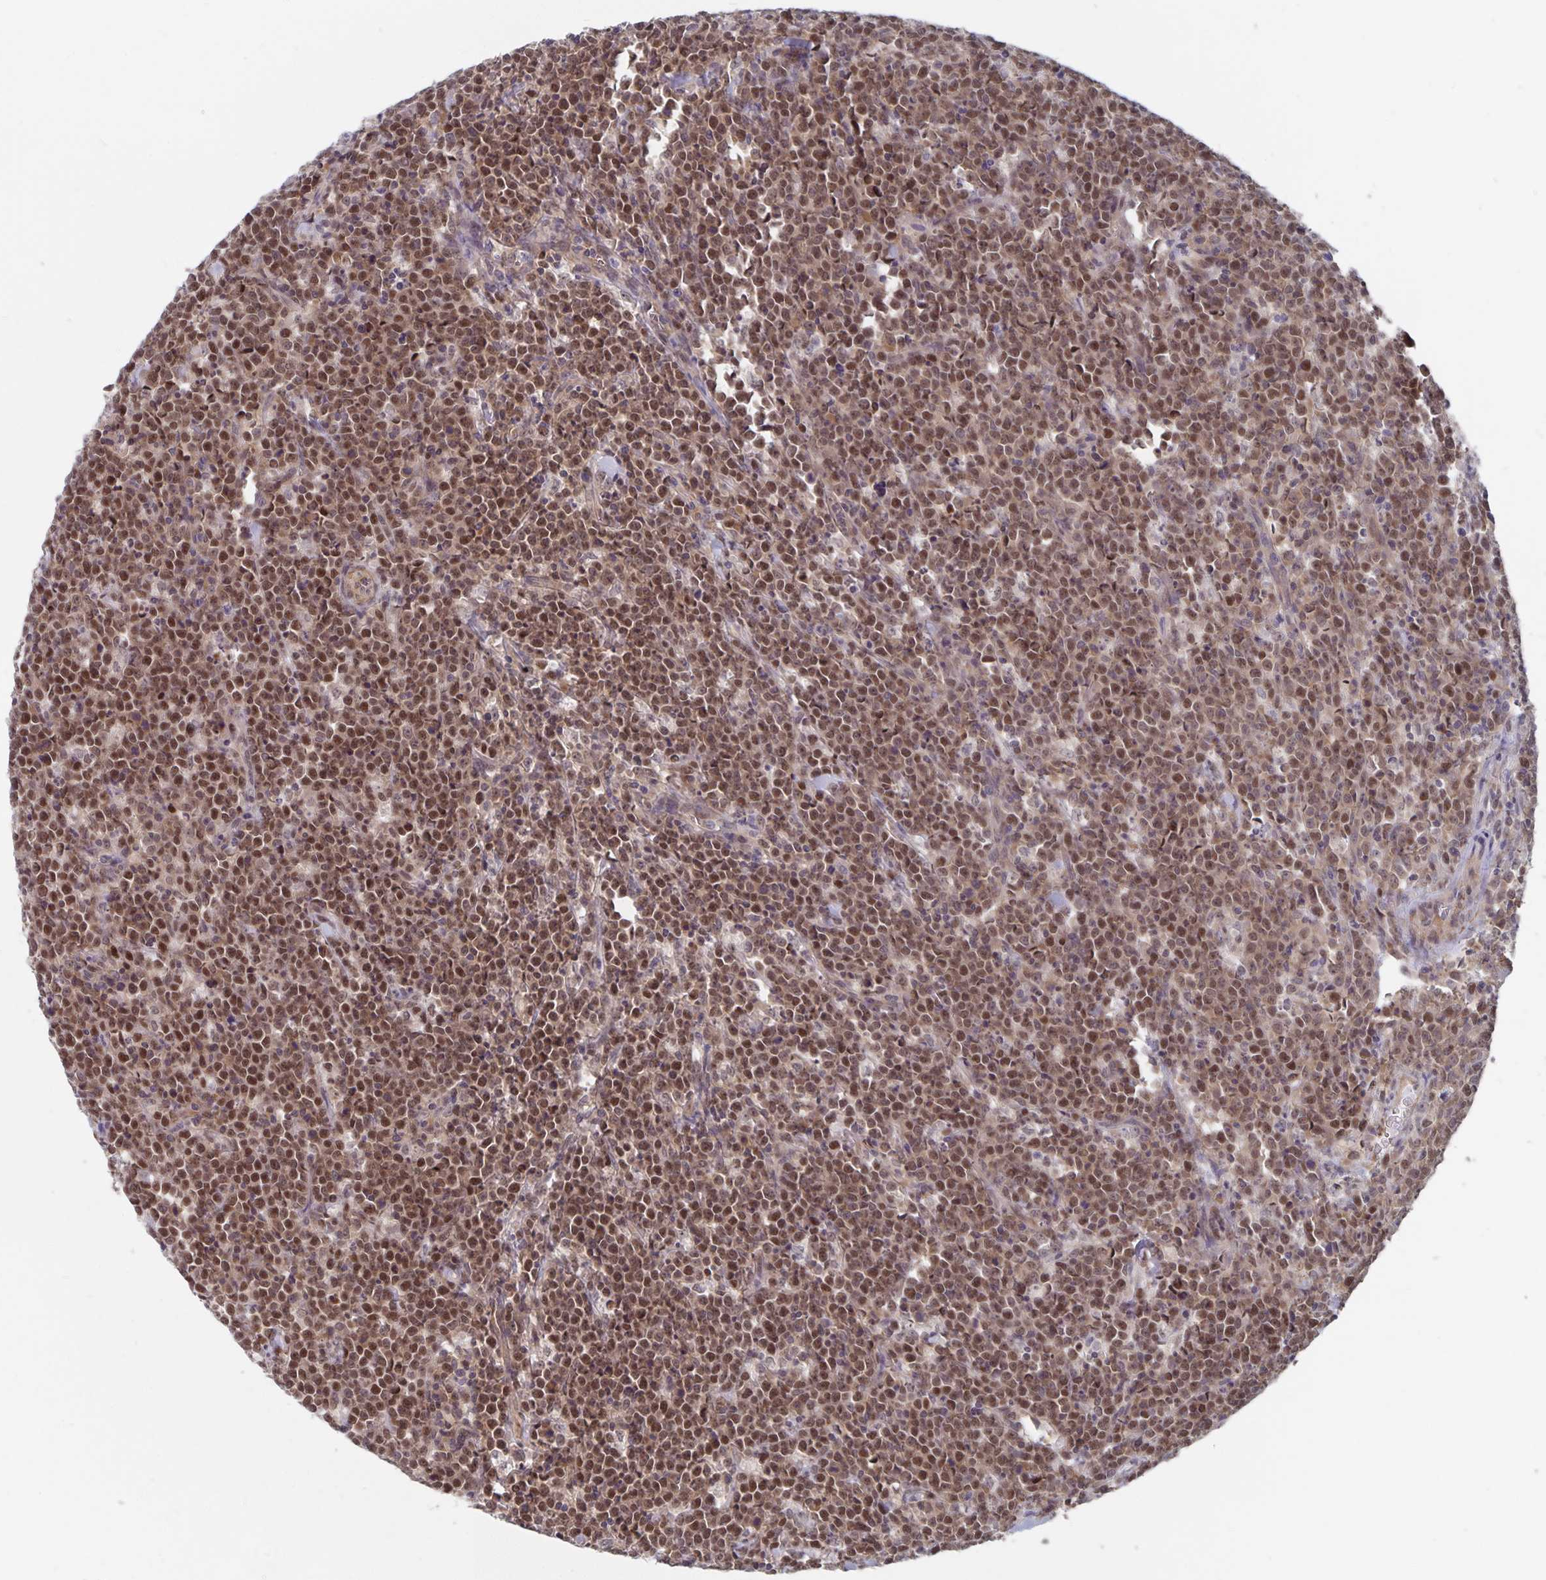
{"staining": {"intensity": "moderate", "quantity": ">75%", "location": "nuclear"}, "tissue": "lymphoma", "cell_type": "Tumor cells", "image_type": "cancer", "snomed": [{"axis": "morphology", "description": "Malignant lymphoma, non-Hodgkin's type, High grade"}, {"axis": "topography", "description": "Small intestine"}], "caption": "Protein analysis of malignant lymphoma, non-Hodgkin's type (high-grade) tissue displays moderate nuclear staining in about >75% of tumor cells. The staining was performed using DAB (3,3'-diaminobenzidine) to visualize the protein expression in brown, while the nuclei were stained in blue with hematoxylin (Magnification: 20x).", "gene": "BAG6", "patient": {"sex": "female", "age": 56}}